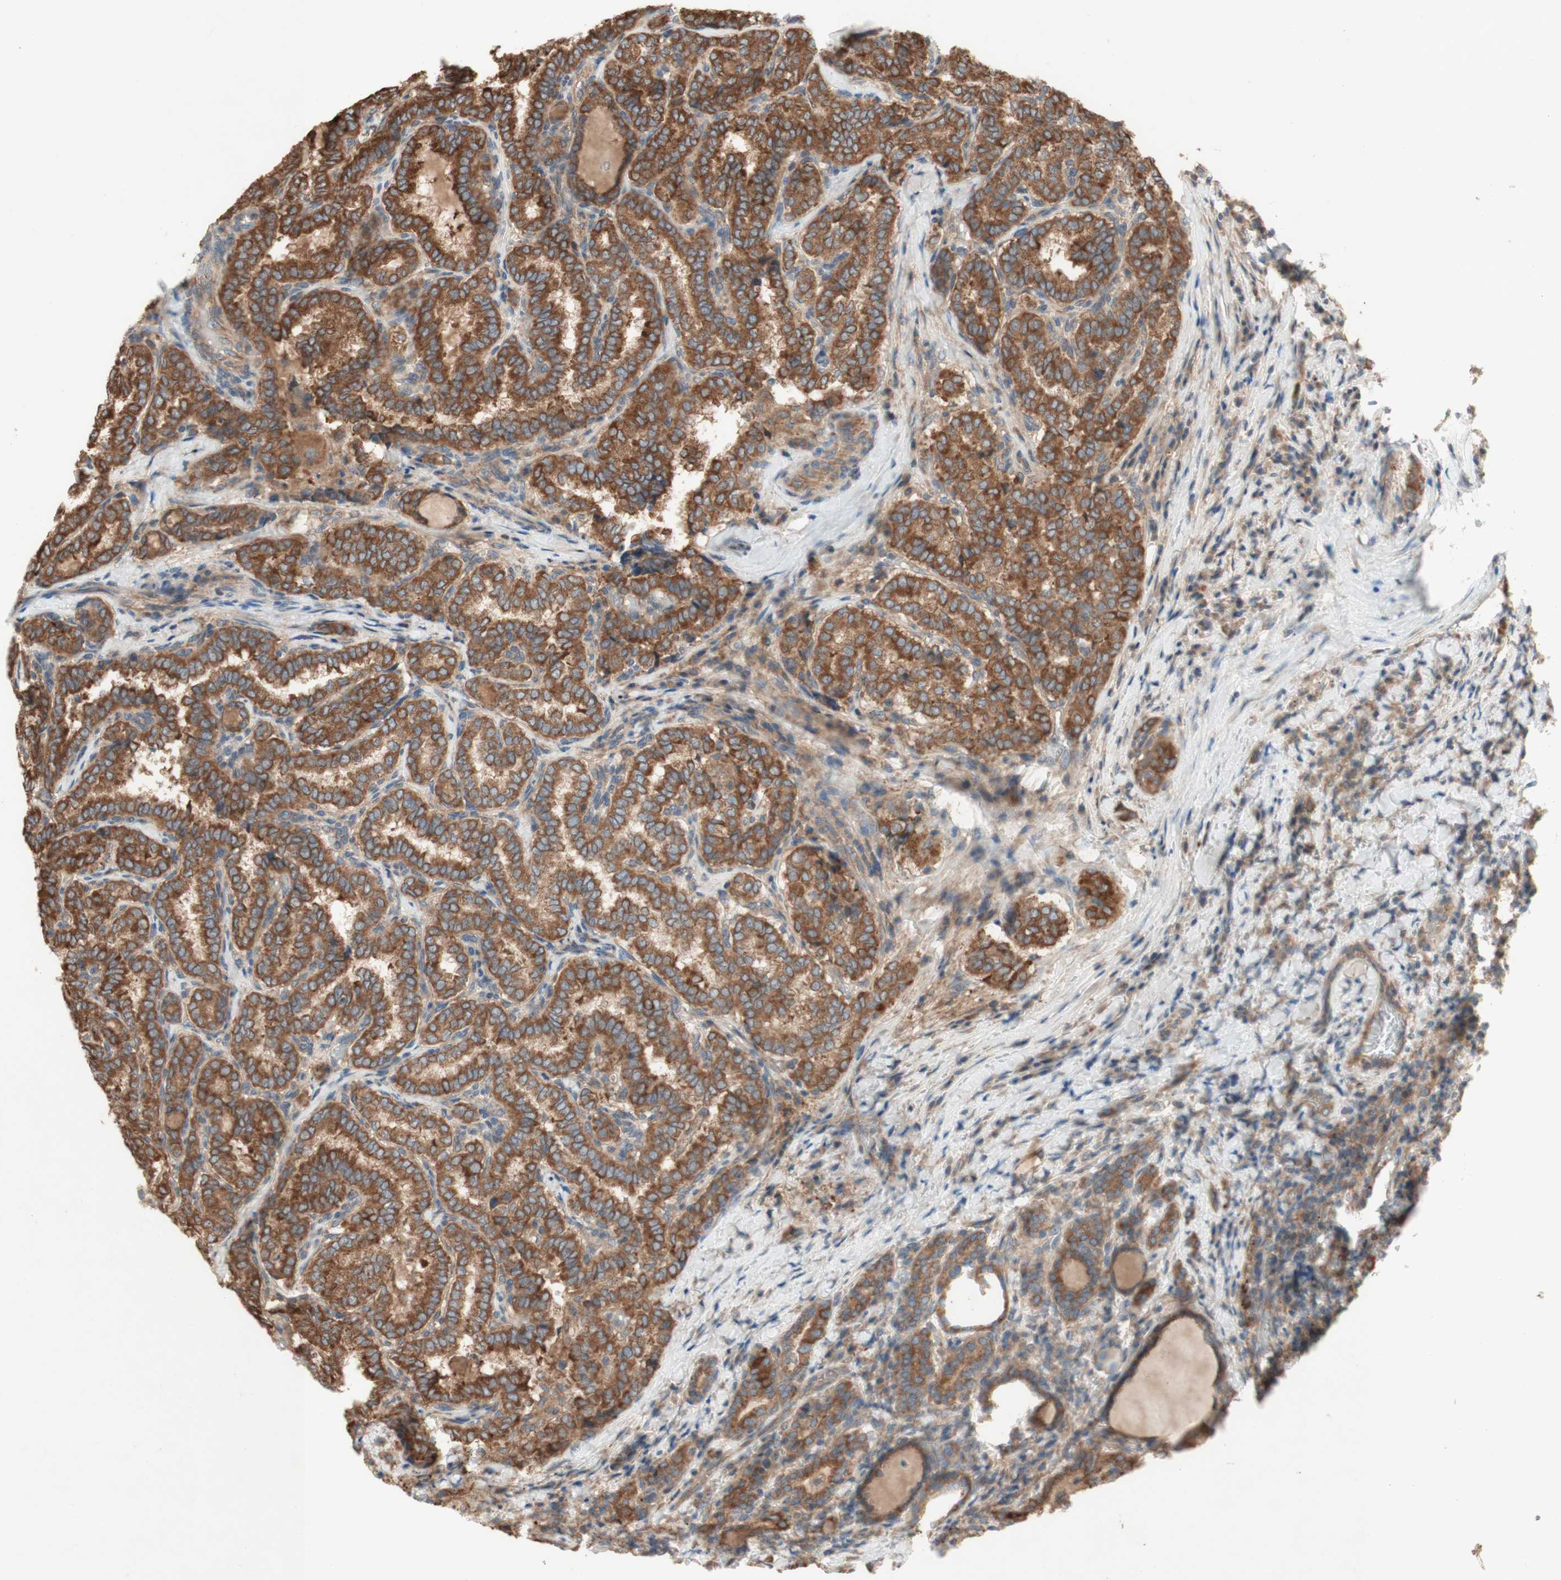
{"staining": {"intensity": "strong", "quantity": ">75%", "location": "cytoplasmic/membranous"}, "tissue": "thyroid cancer", "cell_type": "Tumor cells", "image_type": "cancer", "snomed": [{"axis": "morphology", "description": "Normal tissue, NOS"}, {"axis": "morphology", "description": "Papillary adenocarcinoma, NOS"}, {"axis": "topography", "description": "Thyroid gland"}], "caption": "Brown immunohistochemical staining in thyroid cancer exhibits strong cytoplasmic/membranous positivity in approximately >75% of tumor cells. (IHC, brightfield microscopy, high magnification).", "gene": "SOCS2", "patient": {"sex": "female", "age": 30}}